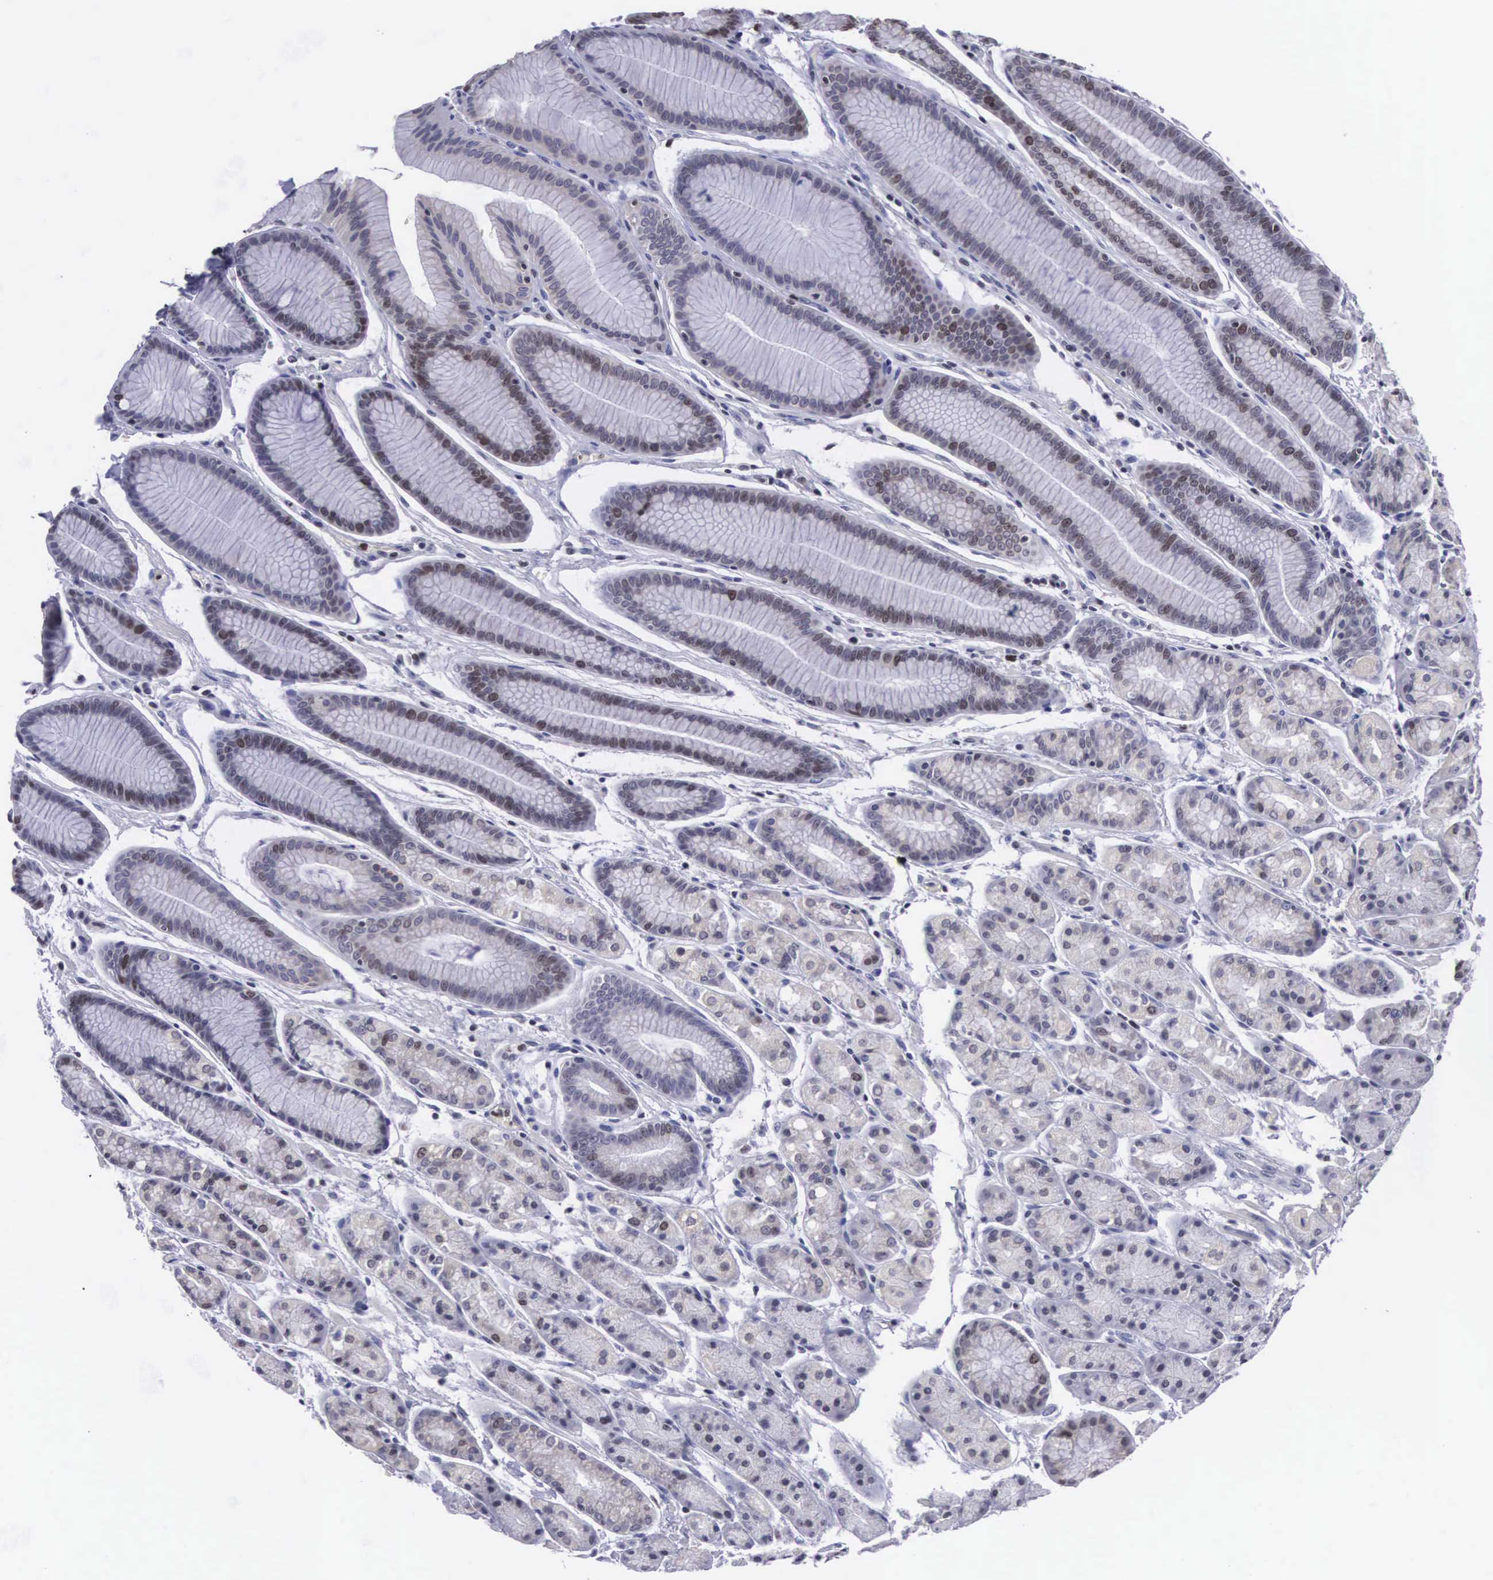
{"staining": {"intensity": "moderate", "quantity": "25%-75%", "location": "nuclear"}, "tissue": "stomach", "cell_type": "Glandular cells", "image_type": "normal", "snomed": [{"axis": "morphology", "description": "Normal tissue, NOS"}, {"axis": "topography", "description": "Stomach, upper"}], "caption": "DAB (3,3'-diaminobenzidine) immunohistochemical staining of benign stomach displays moderate nuclear protein expression in about 25%-75% of glandular cells. (Stains: DAB in brown, nuclei in blue, Microscopy: brightfield microscopy at high magnification).", "gene": "VRK1", "patient": {"sex": "male", "age": 72}}